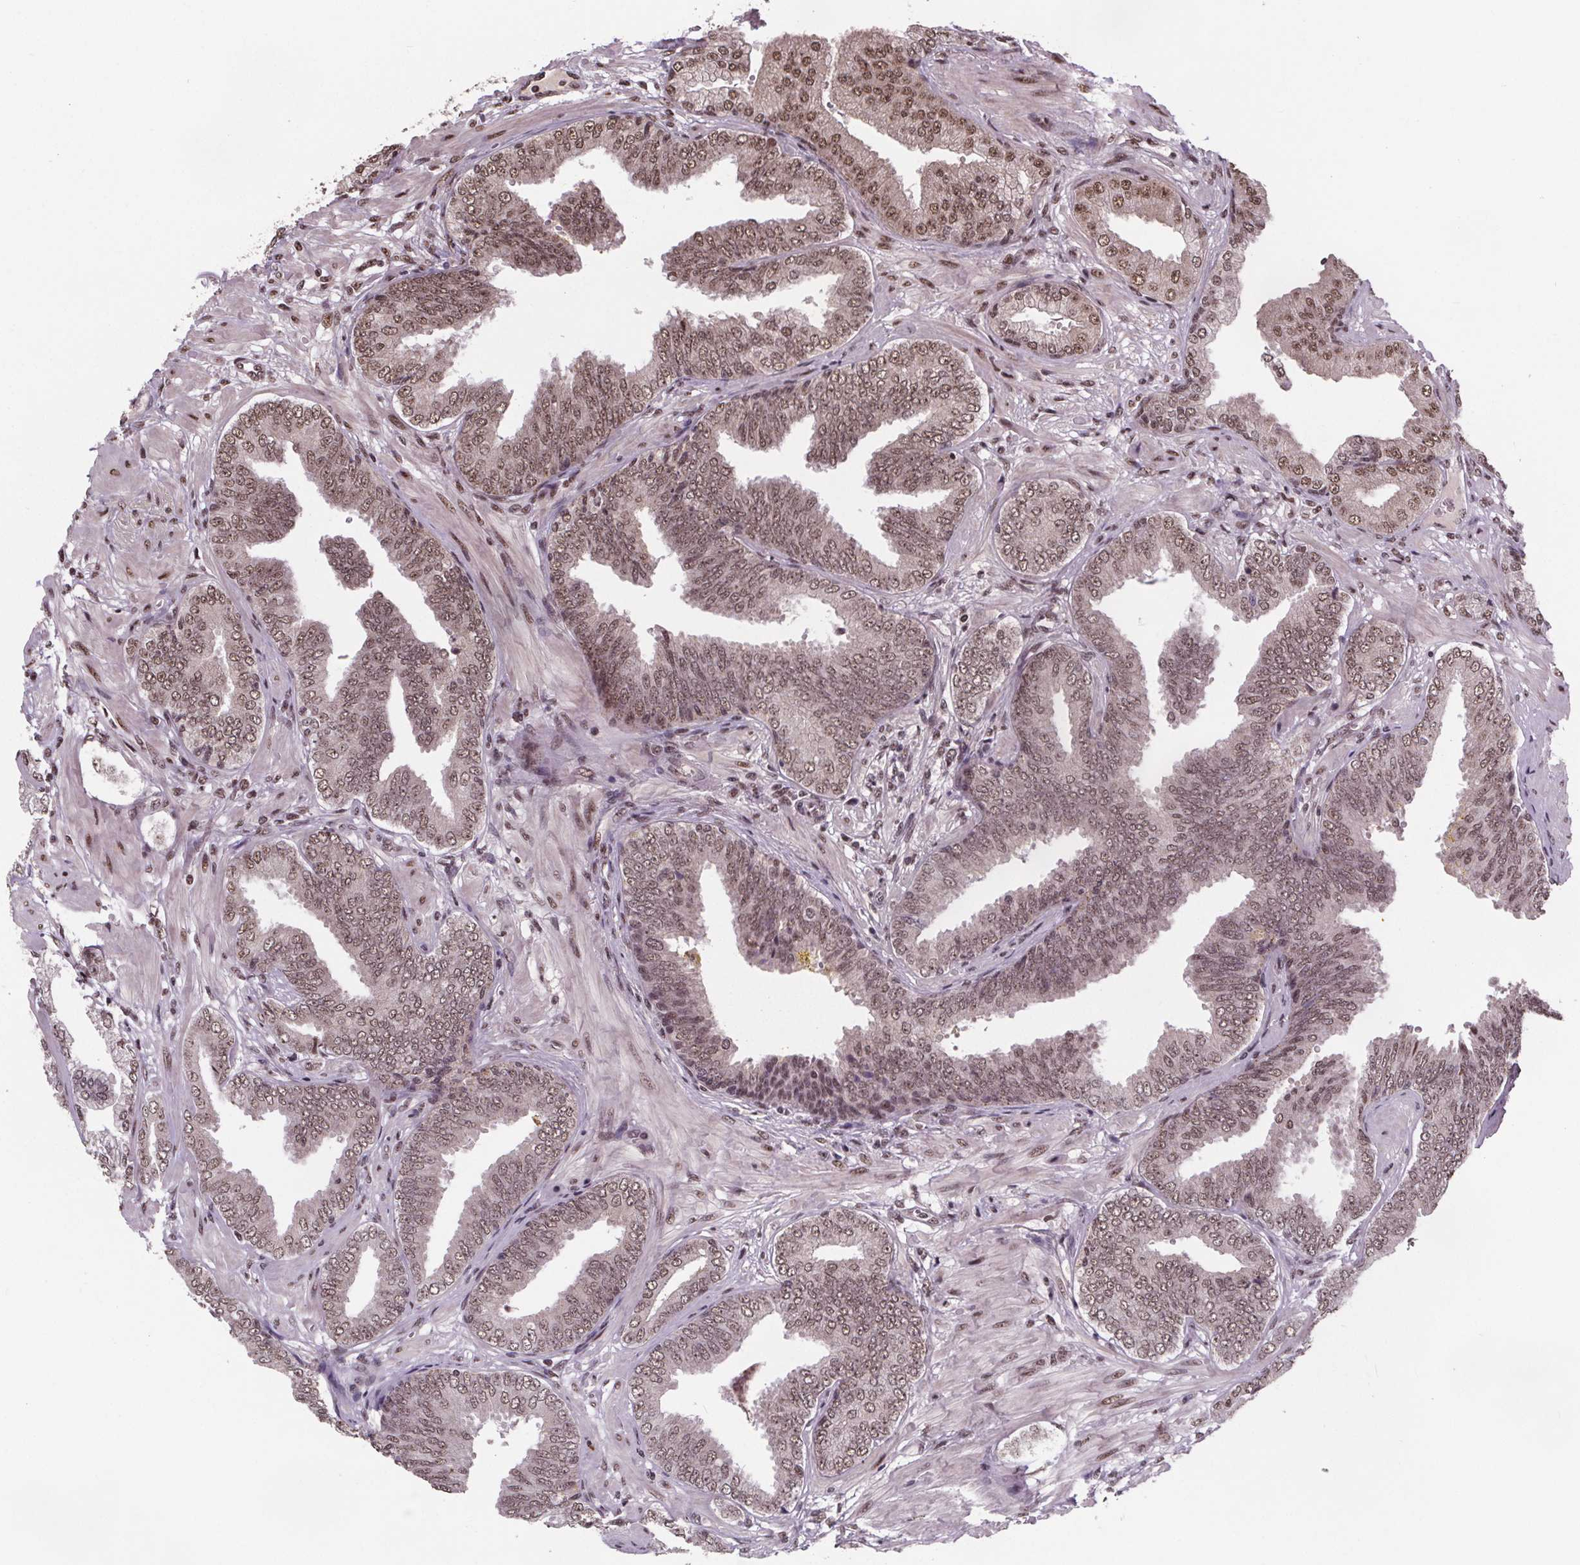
{"staining": {"intensity": "moderate", "quantity": ">75%", "location": "nuclear"}, "tissue": "prostate cancer", "cell_type": "Tumor cells", "image_type": "cancer", "snomed": [{"axis": "morphology", "description": "Adenocarcinoma, Low grade"}, {"axis": "topography", "description": "Prostate"}], "caption": "A photomicrograph of human prostate cancer stained for a protein shows moderate nuclear brown staining in tumor cells.", "gene": "JARID2", "patient": {"sex": "male", "age": 55}}